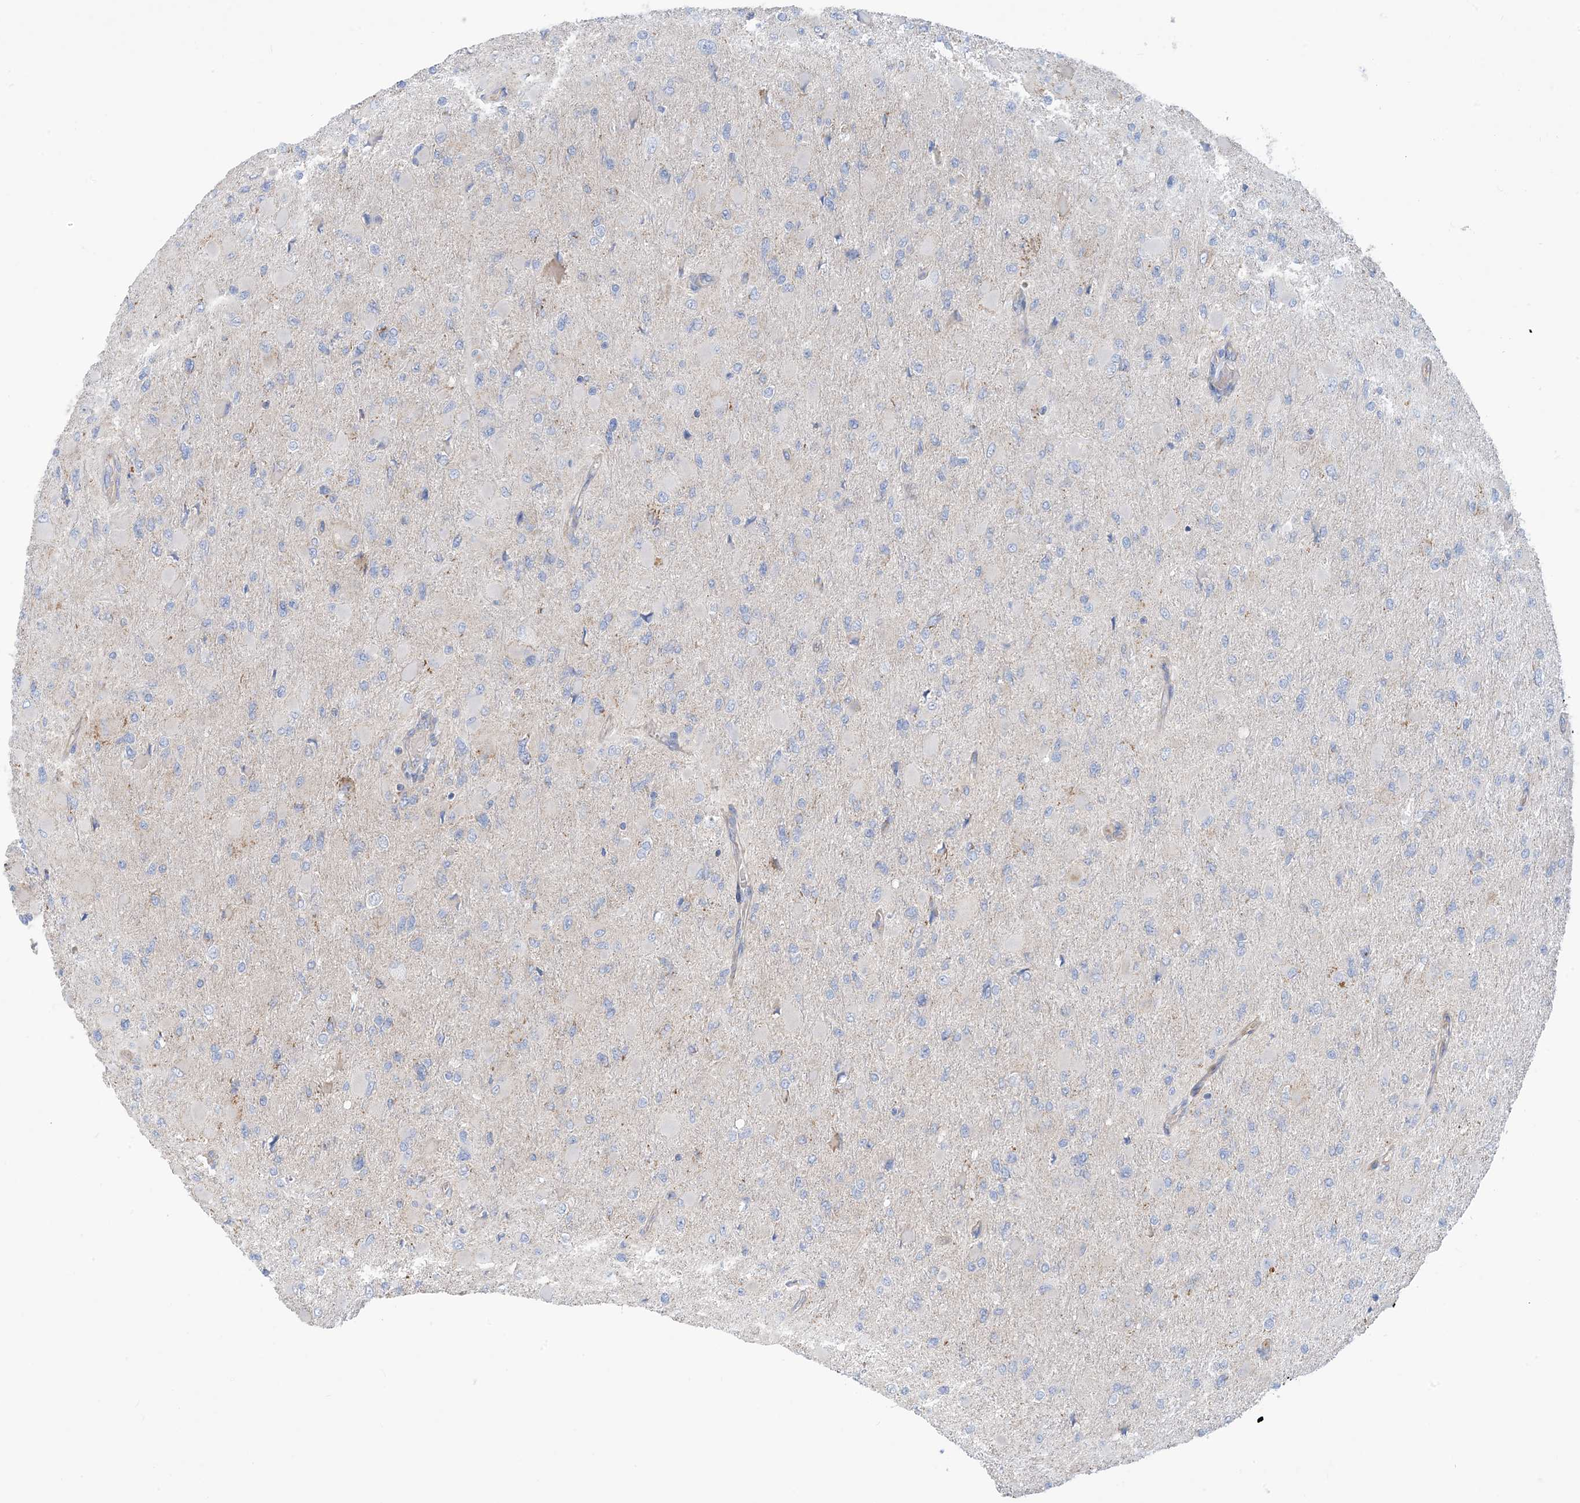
{"staining": {"intensity": "negative", "quantity": "none", "location": "none"}, "tissue": "glioma", "cell_type": "Tumor cells", "image_type": "cancer", "snomed": [{"axis": "morphology", "description": "Glioma, malignant, High grade"}, {"axis": "topography", "description": "Cerebral cortex"}], "caption": "DAB immunohistochemical staining of malignant high-grade glioma displays no significant expression in tumor cells.", "gene": "PHOSPHO2", "patient": {"sex": "female", "age": 36}}